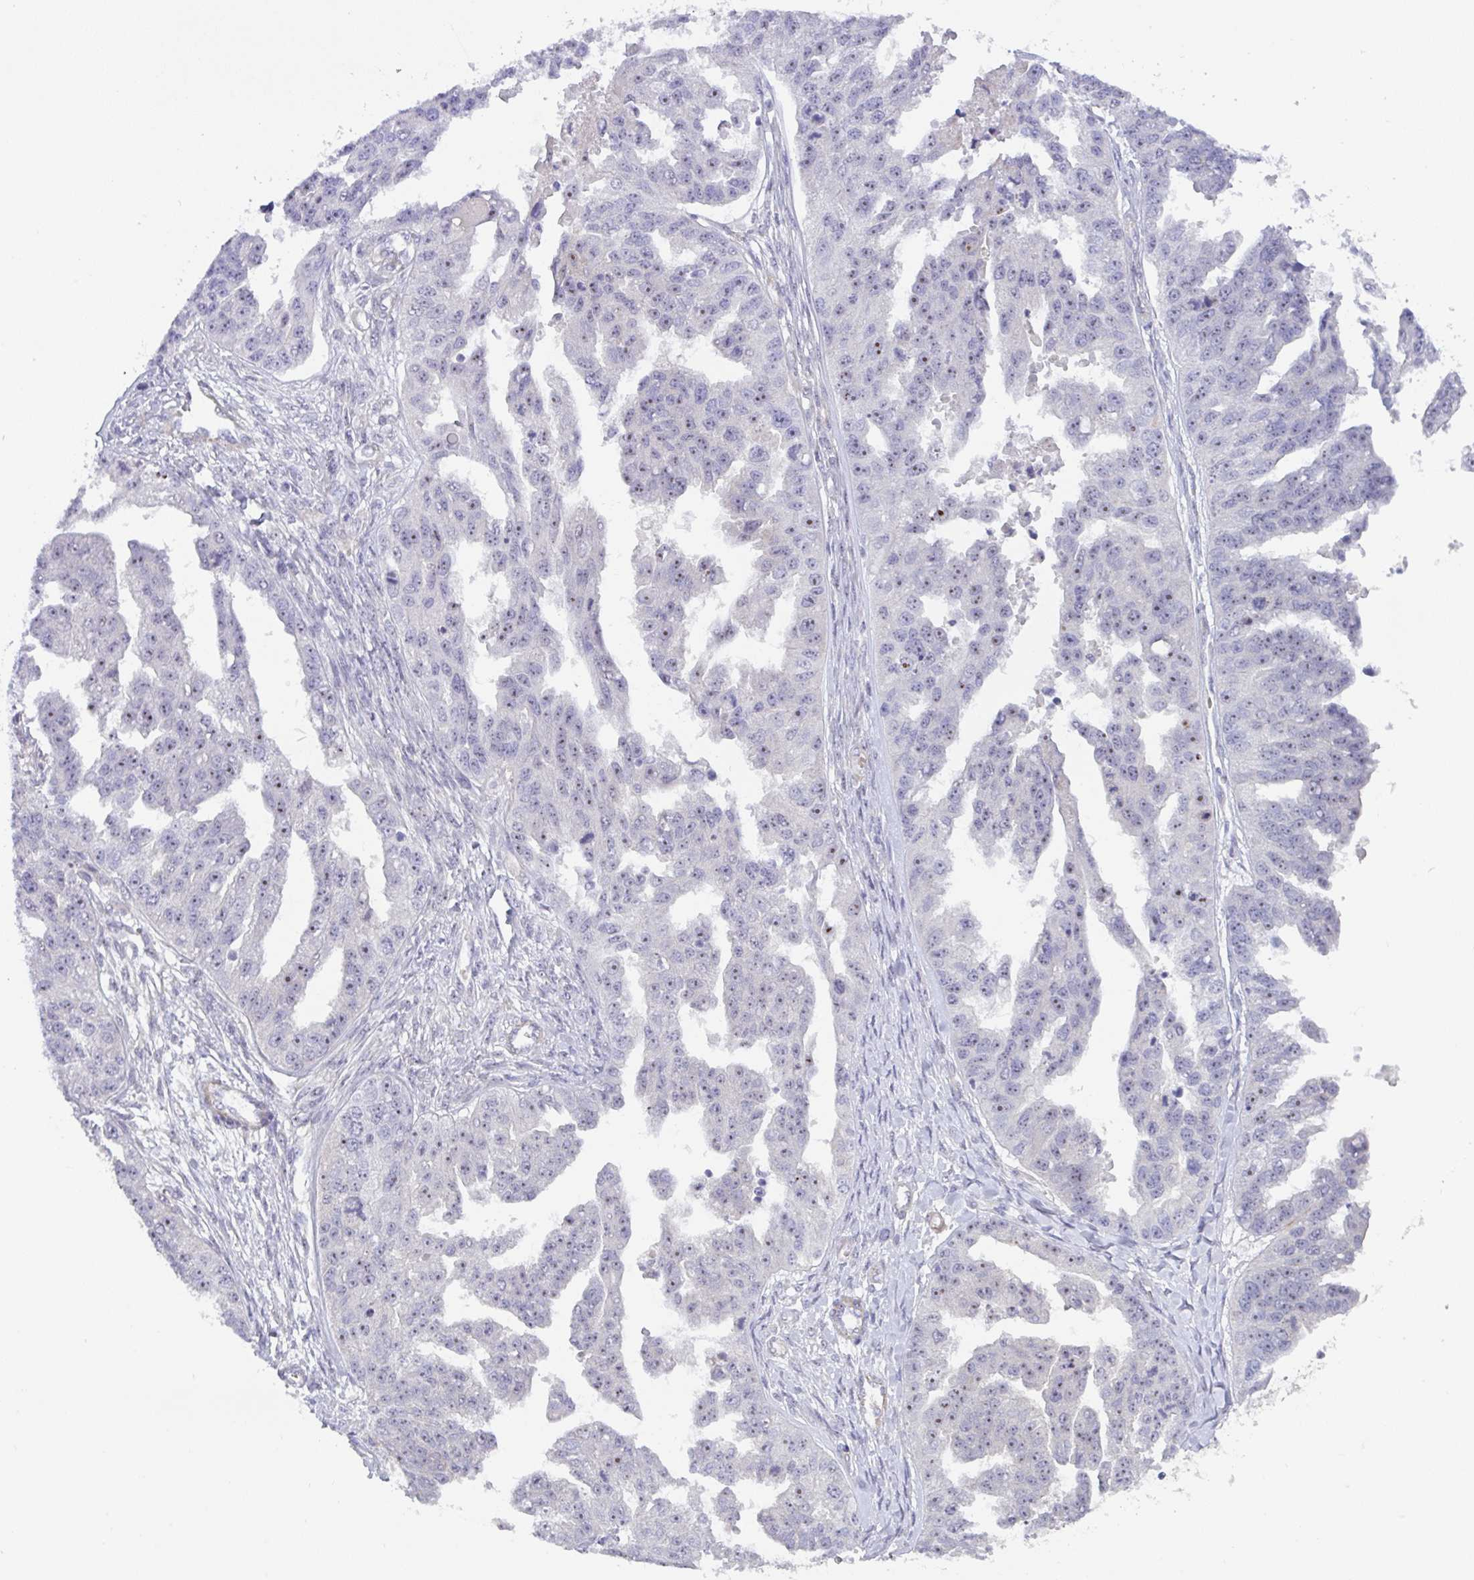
{"staining": {"intensity": "weak", "quantity": "25%-75%", "location": "nuclear"}, "tissue": "ovarian cancer", "cell_type": "Tumor cells", "image_type": "cancer", "snomed": [{"axis": "morphology", "description": "Cystadenocarcinoma, serous, NOS"}, {"axis": "topography", "description": "Ovary"}], "caption": "Immunohistochemistry (IHC) (DAB) staining of human ovarian serous cystadenocarcinoma reveals weak nuclear protein positivity in approximately 25%-75% of tumor cells.", "gene": "MXRA8", "patient": {"sex": "female", "age": 58}}